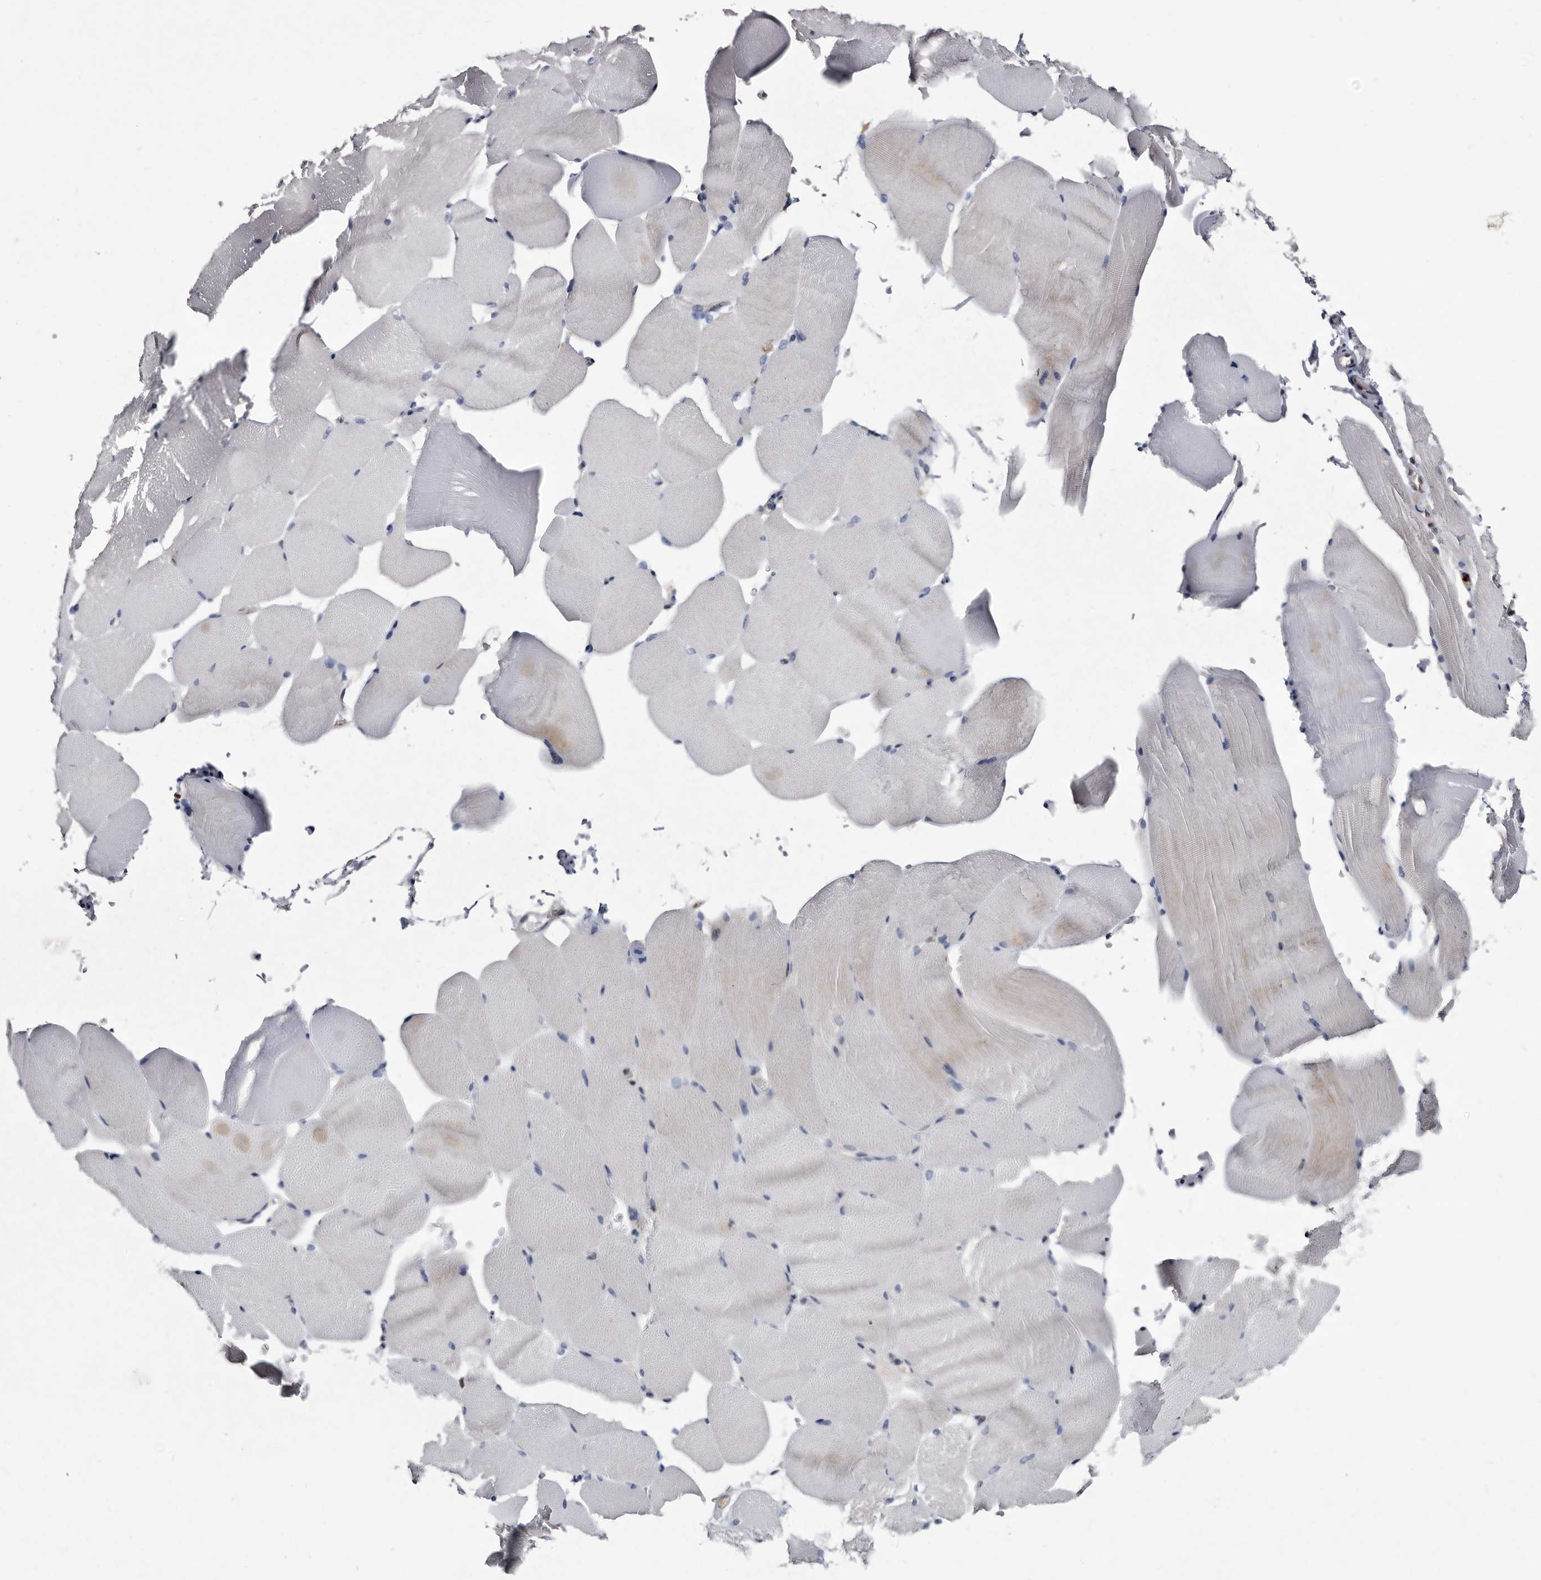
{"staining": {"intensity": "negative", "quantity": "none", "location": "none"}, "tissue": "skeletal muscle", "cell_type": "Myocytes", "image_type": "normal", "snomed": [{"axis": "morphology", "description": "Normal tissue, NOS"}, {"axis": "topography", "description": "Skeletal muscle"}, {"axis": "topography", "description": "Parathyroid gland"}], "caption": "The immunohistochemistry (IHC) histopathology image has no significant positivity in myocytes of skeletal muscle.", "gene": "SERPINB8", "patient": {"sex": "female", "age": 37}}